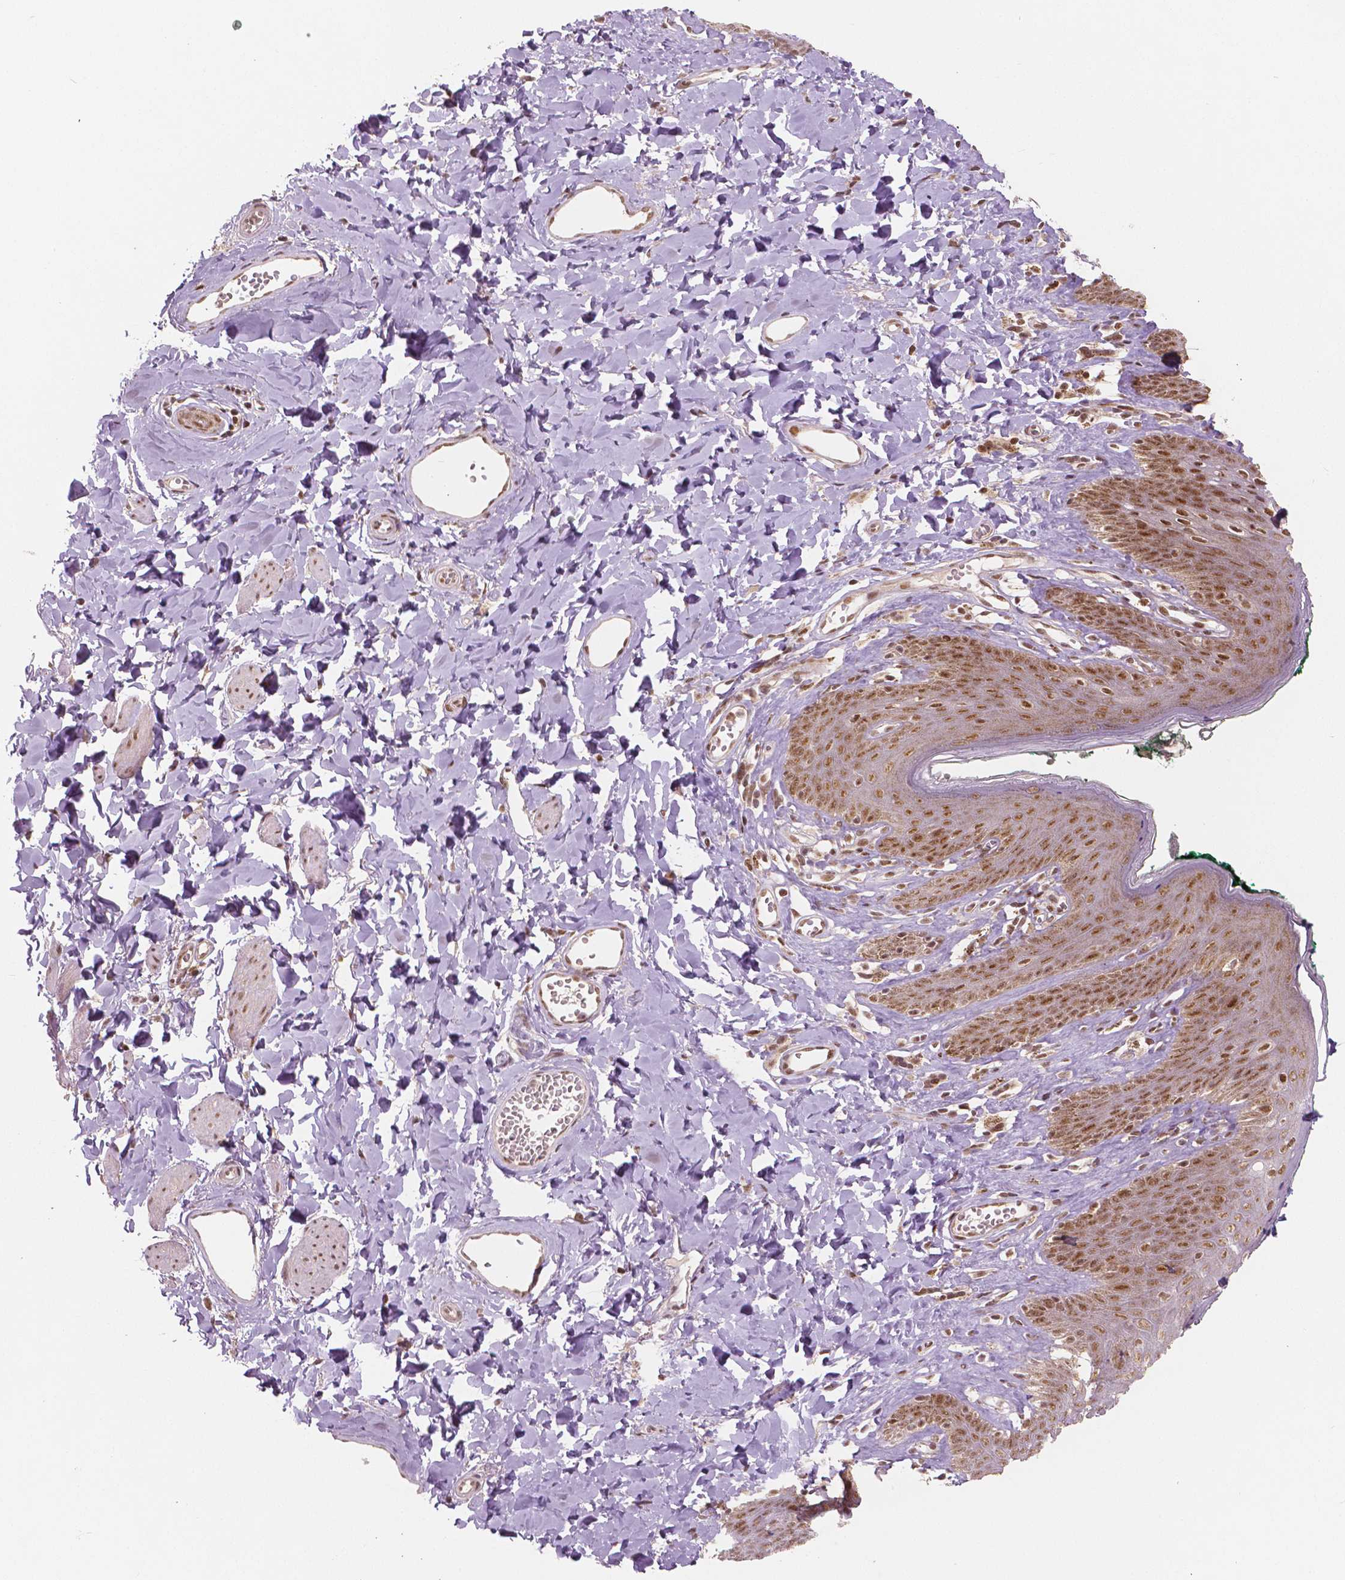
{"staining": {"intensity": "moderate", "quantity": ">75%", "location": "nuclear"}, "tissue": "skin", "cell_type": "Epidermal cells", "image_type": "normal", "snomed": [{"axis": "morphology", "description": "Normal tissue, NOS"}, {"axis": "topography", "description": "Vulva"}, {"axis": "topography", "description": "Peripheral nerve tissue"}], "caption": "Epidermal cells exhibit moderate nuclear expression in approximately >75% of cells in normal skin. Ihc stains the protein in brown and the nuclei are stained blue.", "gene": "NSD2", "patient": {"sex": "female", "age": 66}}